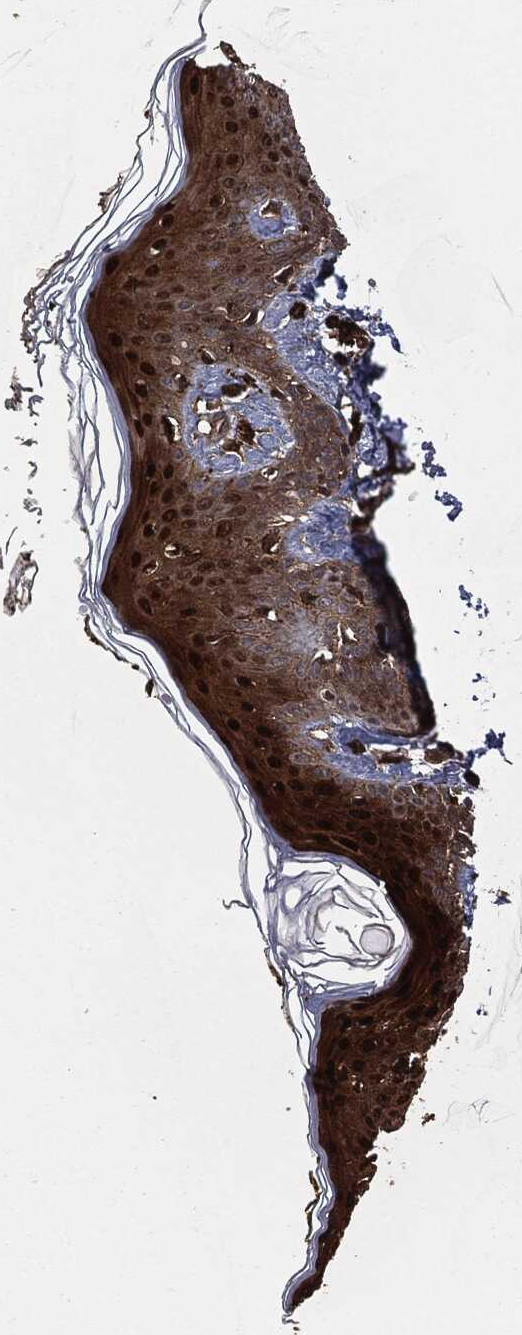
{"staining": {"intensity": "strong", "quantity": ">75%", "location": "cytoplasmic/membranous"}, "tissue": "skin", "cell_type": "Fibroblasts", "image_type": "normal", "snomed": [{"axis": "morphology", "description": "Normal tissue, NOS"}, {"axis": "topography", "description": "Skin"}], "caption": "Fibroblasts reveal high levels of strong cytoplasmic/membranous positivity in about >75% of cells in normal skin. (DAB IHC with brightfield microscopy, high magnification).", "gene": "CRABP2", "patient": {"sex": "male", "age": 76}}